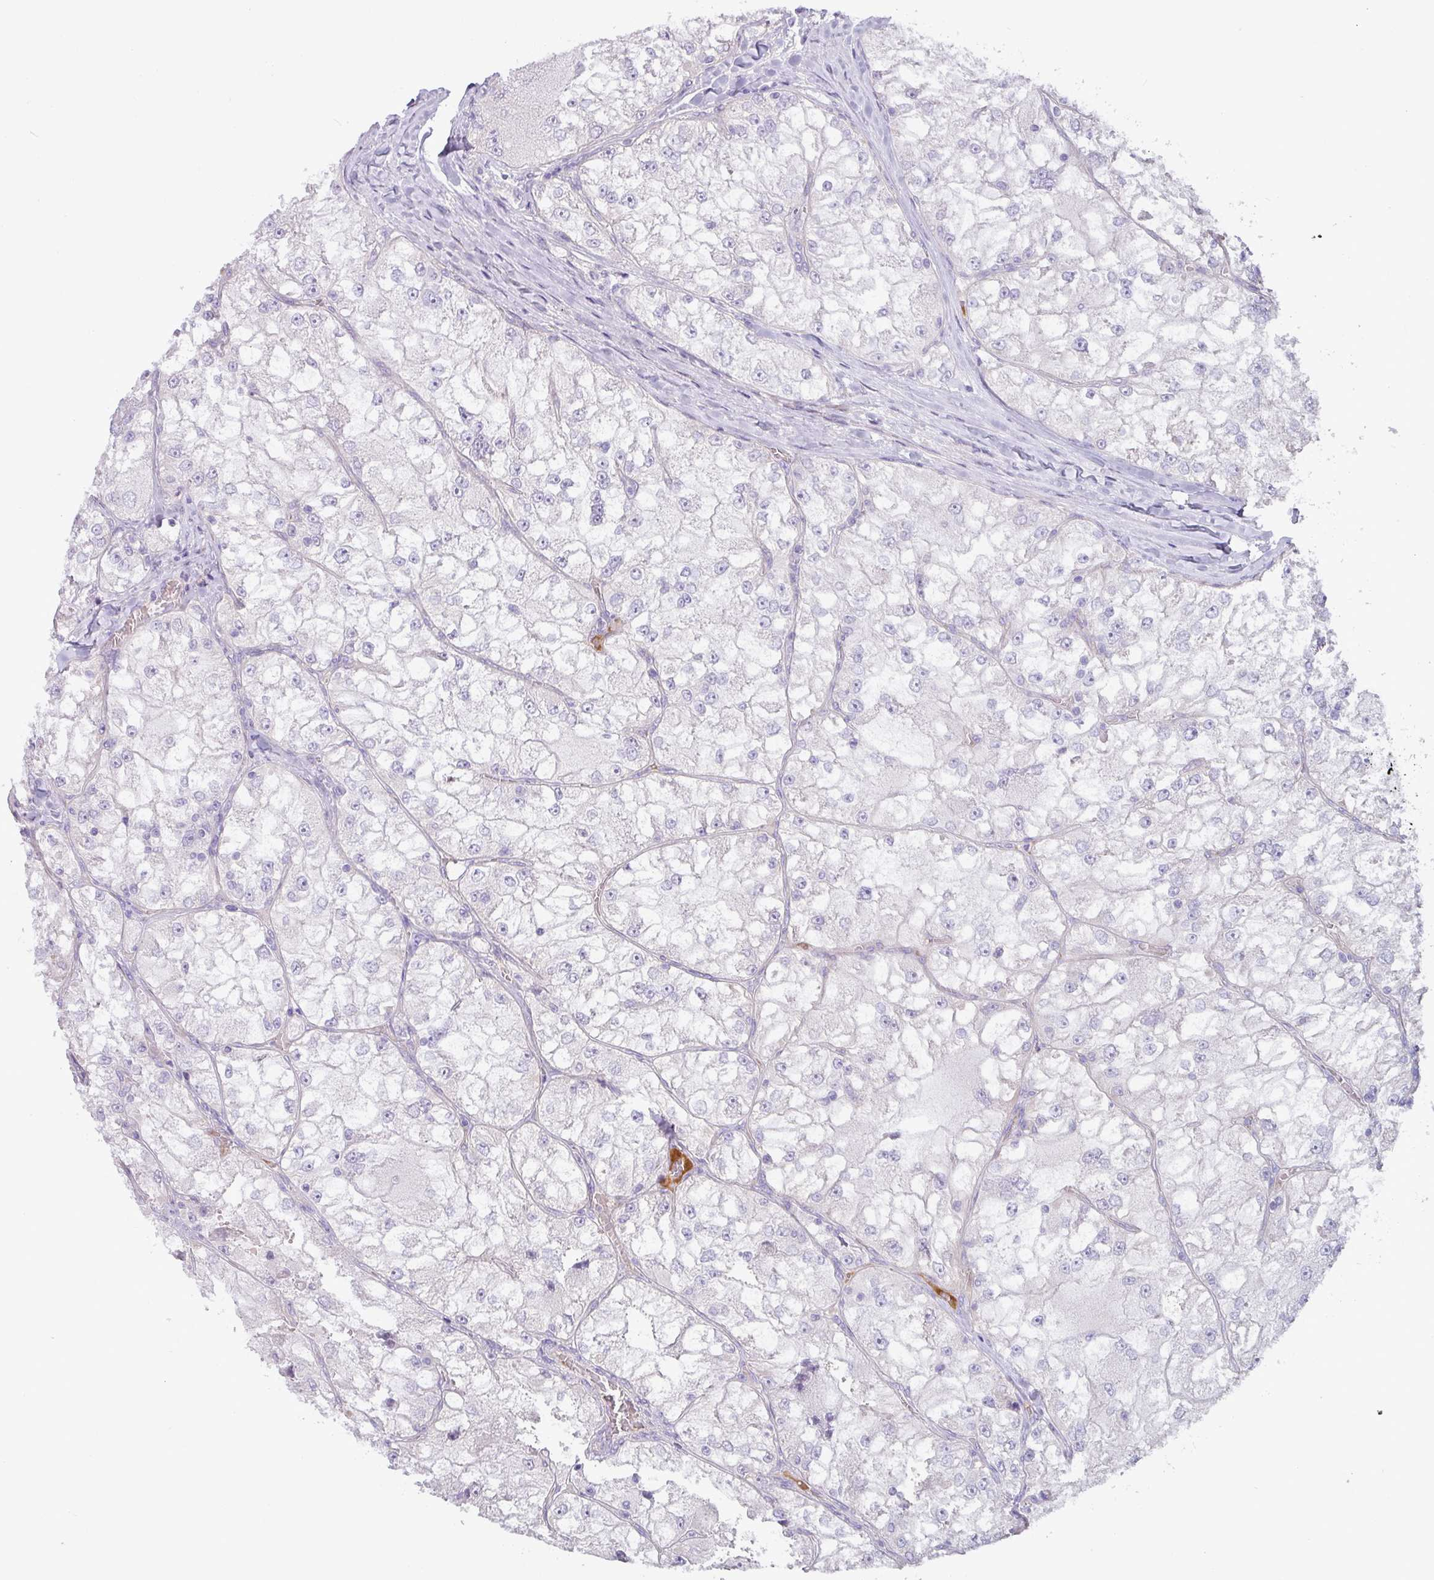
{"staining": {"intensity": "negative", "quantity": "none", "location": "none"}, "tissue": "renal cancer", "cell_type": "Tumor cells", "image_type": "cancer", "snomed": [{"axis": "morphology", "description": "Adenocarcinoma, NOS"}, {"axis": "topography", "description": "Kidney"}], "caption": "A histopathology image of human renal adenocarcinoma is negative for staining in tumor cells.", "gene": "RGS16", "patient": {"sex": "female", "age": 72}}